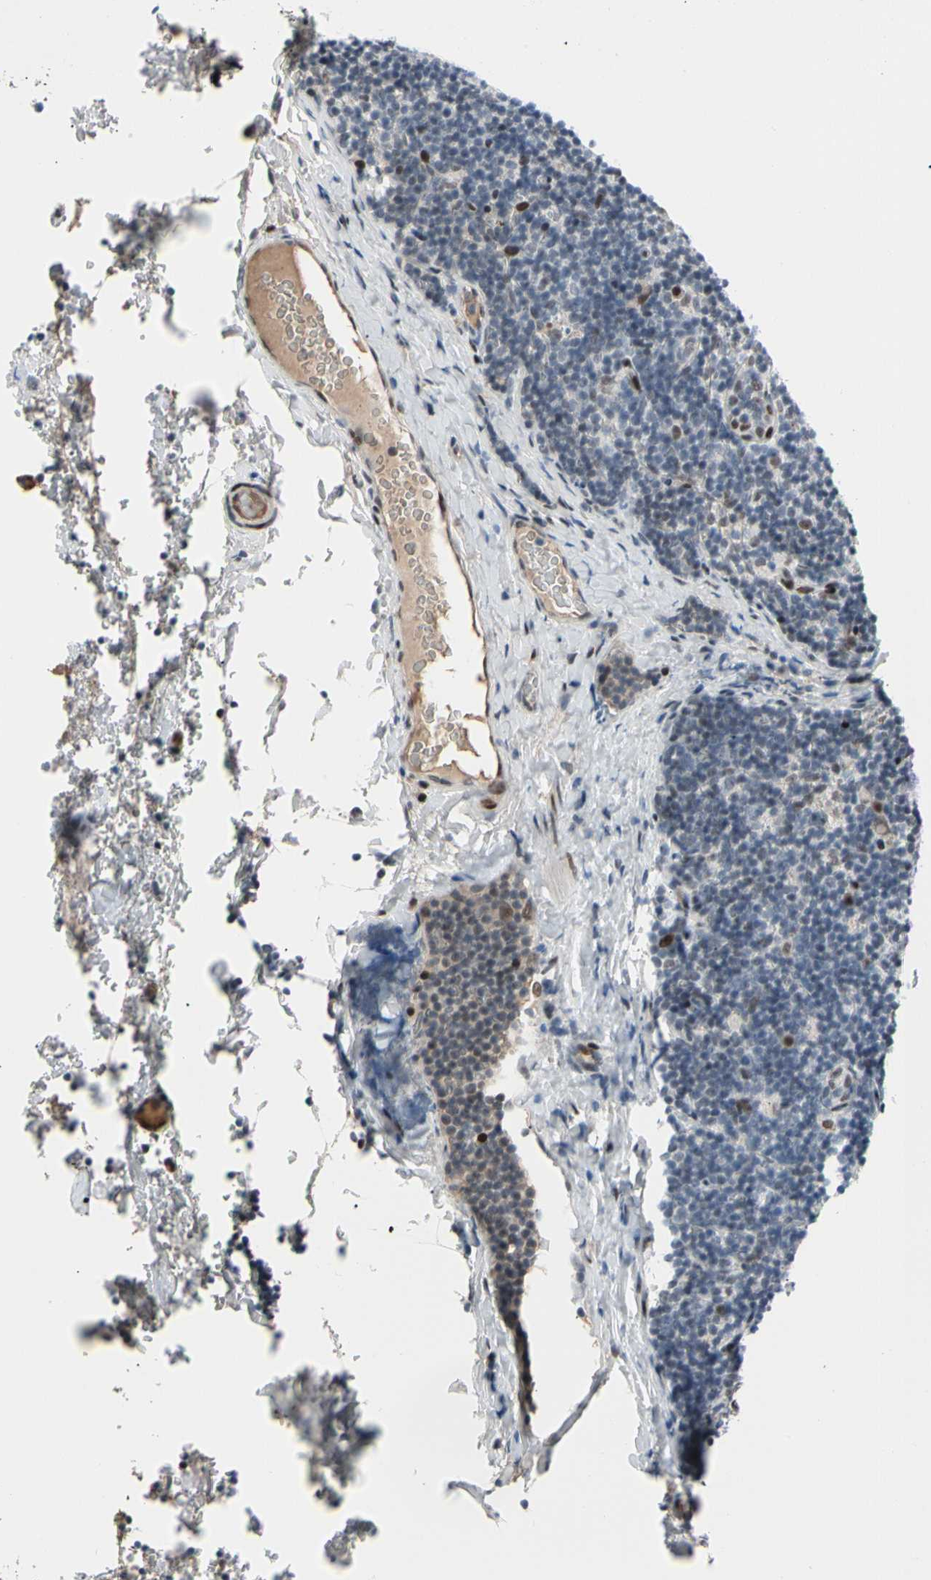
{"staining": {"intensity": "moderate", "quantity": "<25%", "location": "nuclear"}, "tissue": "lymph node", "cell_type": "Germinal center cells", "image_type": "normal", "snomed": [{"axis": "morphology", "description": "Normal tissue, NOS"}, {"axis": "topography", "description": "Lymph node"}], "caption": "Normal lymph node exhibits moderate nuclear staining in approximately <25% of germinal center cells, visualized by immunohistochemistry.", "gene": "FOXO3", "patient": {"sex": "female", "age": 14}}